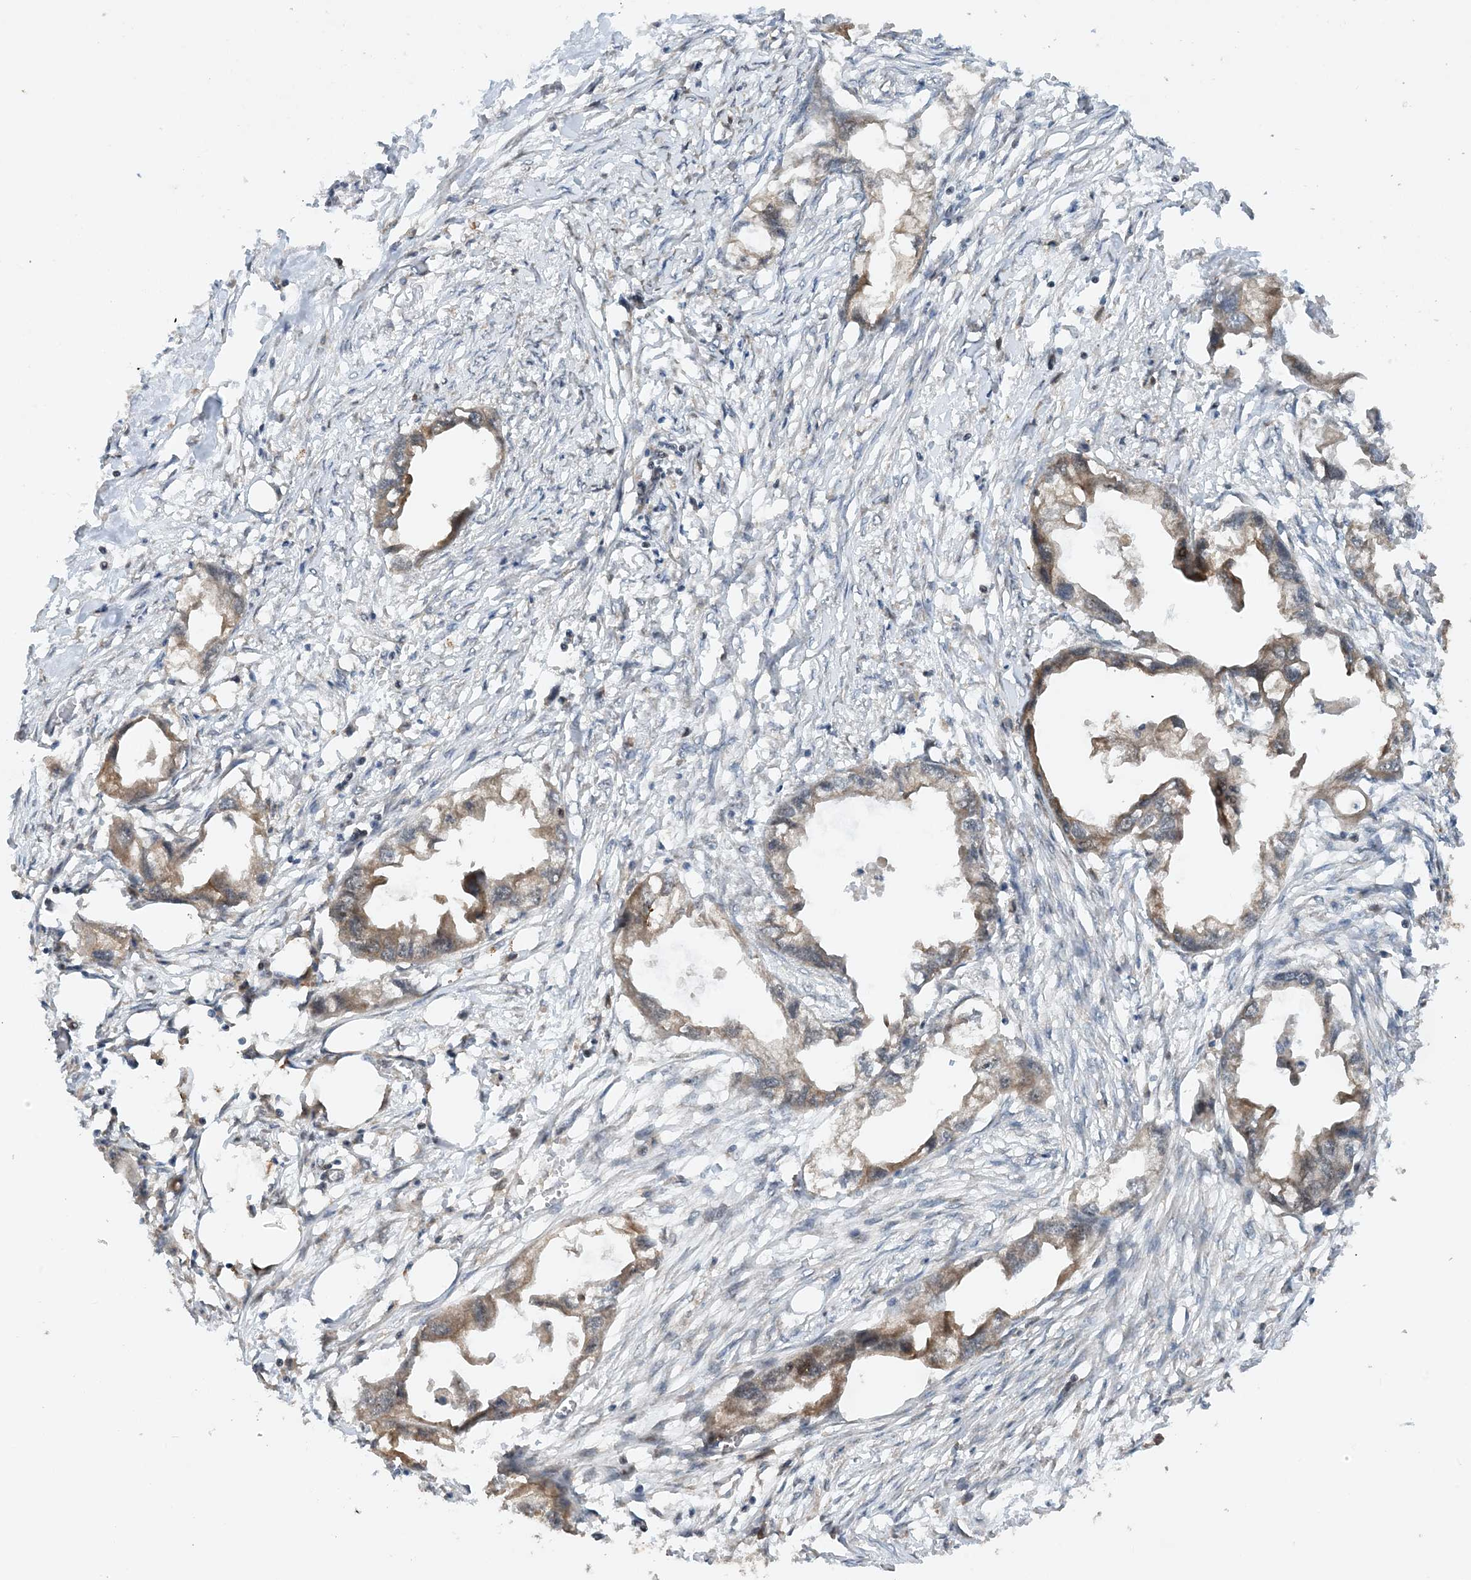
{"staining": {"intensity": "weak", "quantity": "25%-75%", "location": "cytoplasmic/membranous"}, "tissue": "endometrial cancer", "cell_type": "Tumor cells", "image_type": "cancer", "snomed": [{"axis": "morphology", "description": "Adenocarcinoma, NOS"}, {"axis": "morphology", "description": "Adenocarcinoma, metastatic, NOS"}, {"axis": "topography", "description": "Adipose tissue"}, {"axis": "topography", "description": "Endometrium"}], "caption": "IHC micrograph of neoplastic tissue: endometrial cancer (adenocarcinoma) stained using IHC shows low levels of weak protein expression localized specifically in the cytoplasmic/membranous of tumor cells, appearing as a cytoplasmic/membranous brown color.", "gene": "HEMK1", "patient": {"sex": "female", "age": 67}}